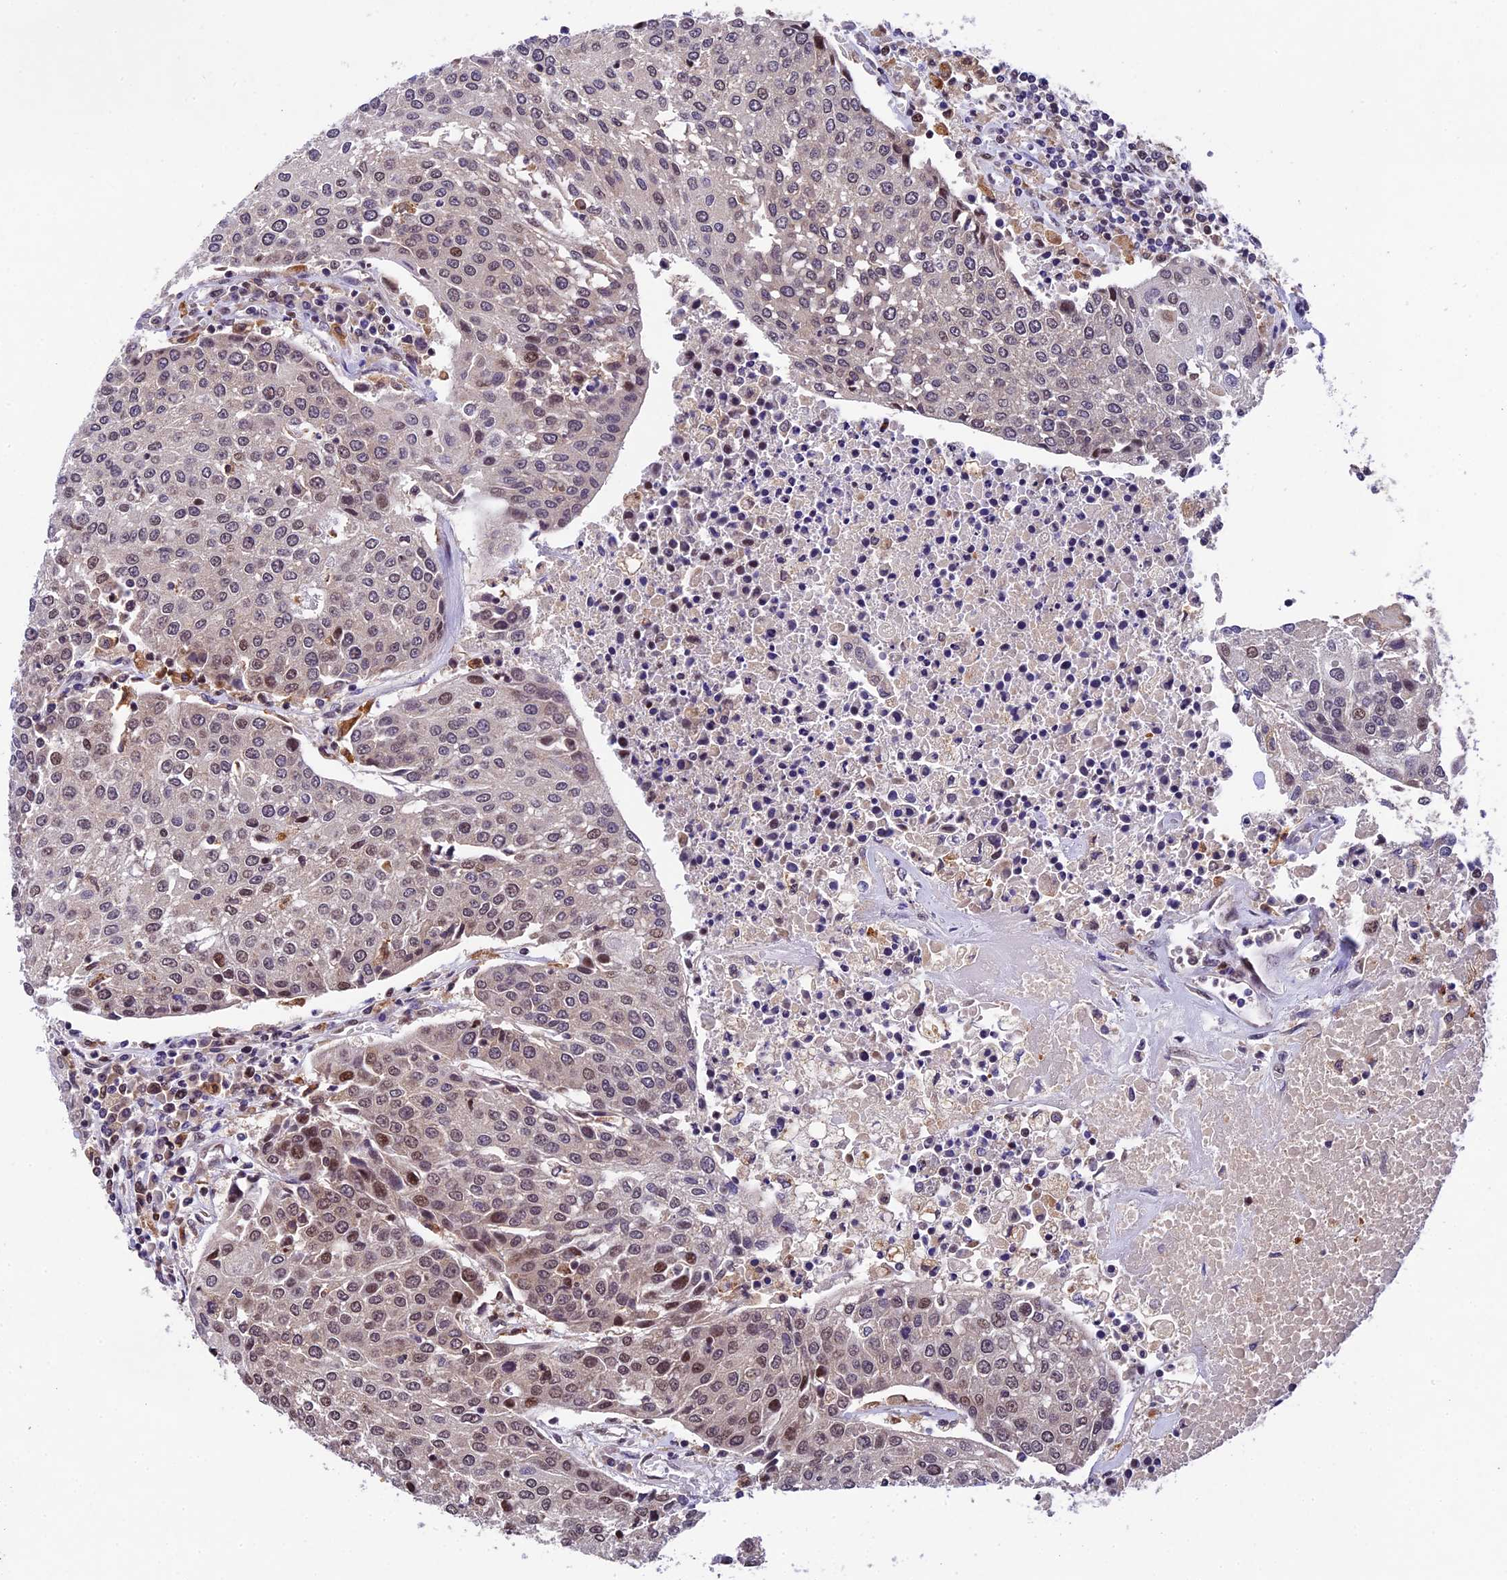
{"staining": {"intensity": "moderate", "quantity": "<25%", "location": "nuclear"}, "tissue": "urothelial cancer", "cell_type": "Tumor cells", "image_type": "cancer", "snomed": [{"axis": "morphology", "description": "Urothelial carcinoma, High grade"}, {"axis": "topography", "description": "Urinary bladder"}], "caption": "Urothelial cancer stained with a brown dye reveals moderate nuclear positive expression in about <25% of tumor cells.", "gene": "CCSER1", "patient": {"sex": "female", "age": 85}}